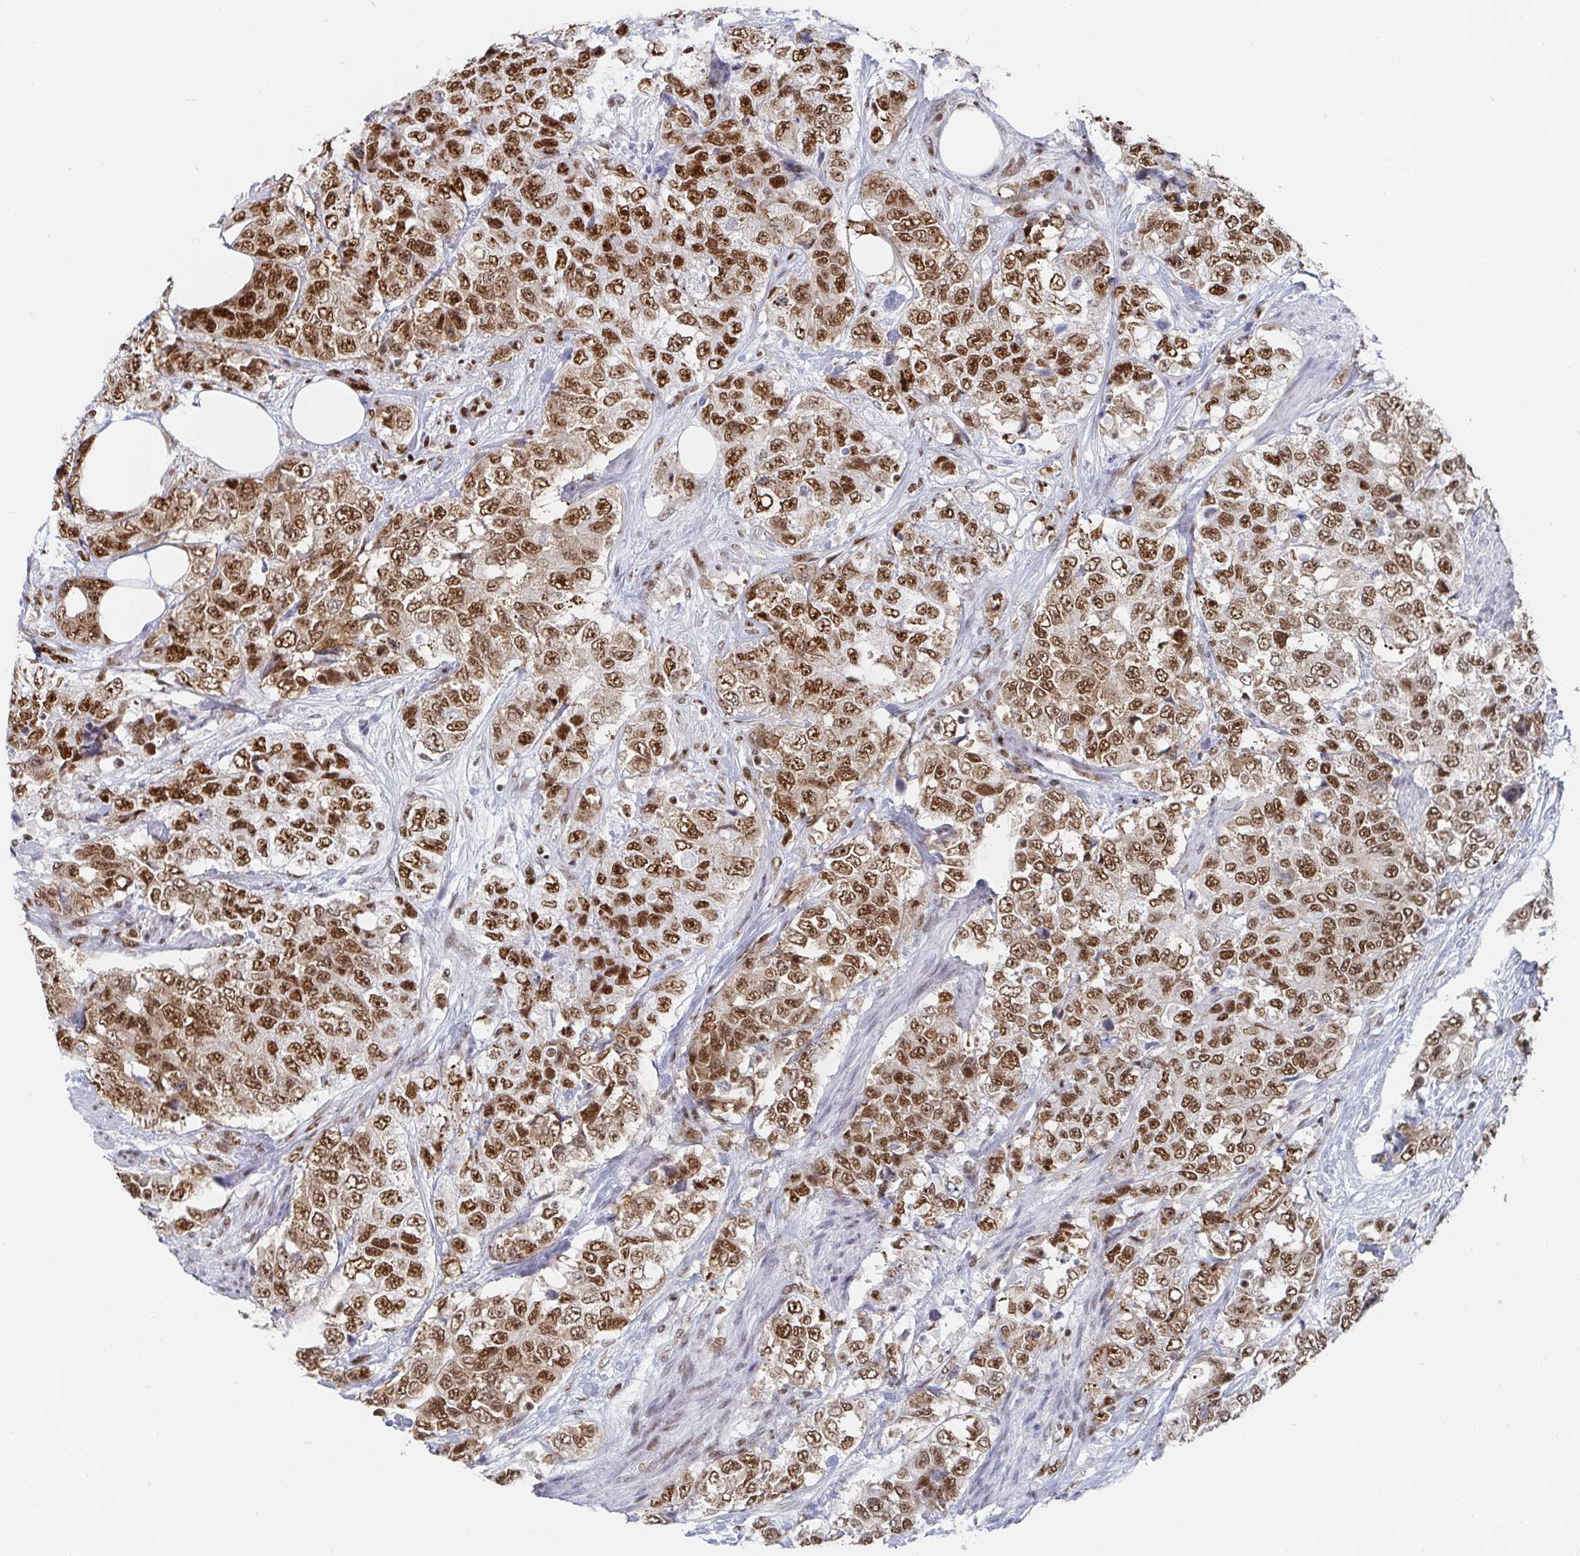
{"staining": {"intensity": "strong", "quantity": ">75%", "location": "nuclear"}, "tissue": "urothelial cancer", "cell_type": "Tumor cells", "image_type": "cancer", "snomed": [{"axis": "morphology", "description": "Urothelial carcinoma, High grade"}, {"axis": "topography", "description": "Urinary bladder"}], "caption": "The micrograph displays immunohistochemical staining of urothelial carcinoma (high-grade). There is strong nuclear expression is identified in approximately >75% of tumor cells.", "gene": "EWSR1", "patient": {"sex": "female", "age": 78}}